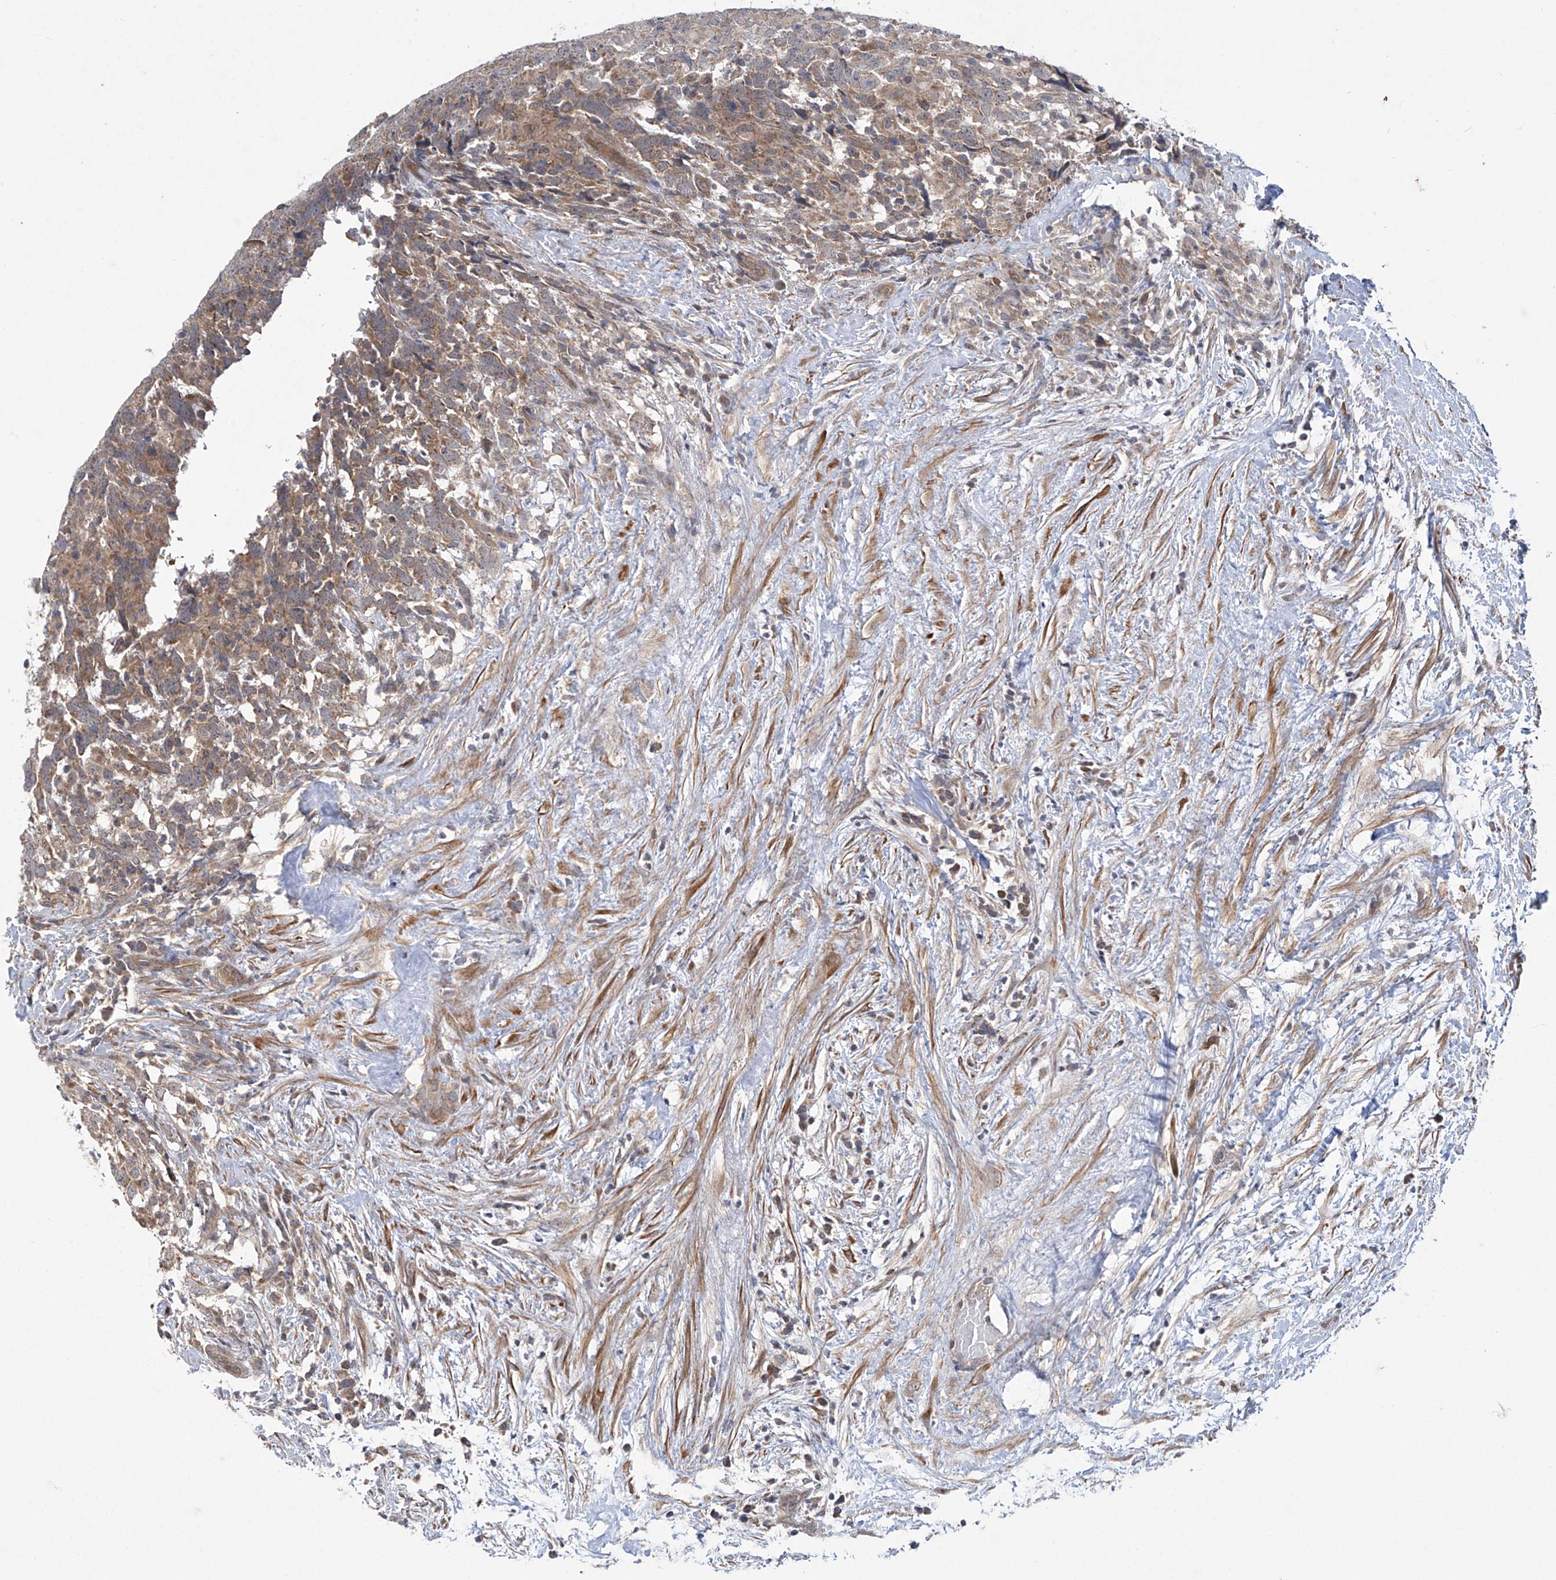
{"staining": {"intensity": "moderate", "quantity": "25%-75%", "location": "cytoplasmic/membranous"}, "tissue": "testis cancer", "cell_type": "Tumor cells", "image_type": "cancer", "snomed": [{"axis": "morphology", "description": "Carcinoma, Embryonal, NOS"}, {"axis": "topography", "description": "Testis"}], "caption": "IHC staining of embryonal carcinoma (testis), which displays medium levels of moderate cytoplasmic/membranous staining in about 25%-75% of tumor cells indicating moderate cytoplasmic/membranous protein staining. The staining was performed using DAB (3,3'-diaminobenzidine) (brown) for protein detection and nuclei were counterstained in hematoxylin (blue).", "gene": "TRIM60", "patient": {"sex": "male", "age": 26}}